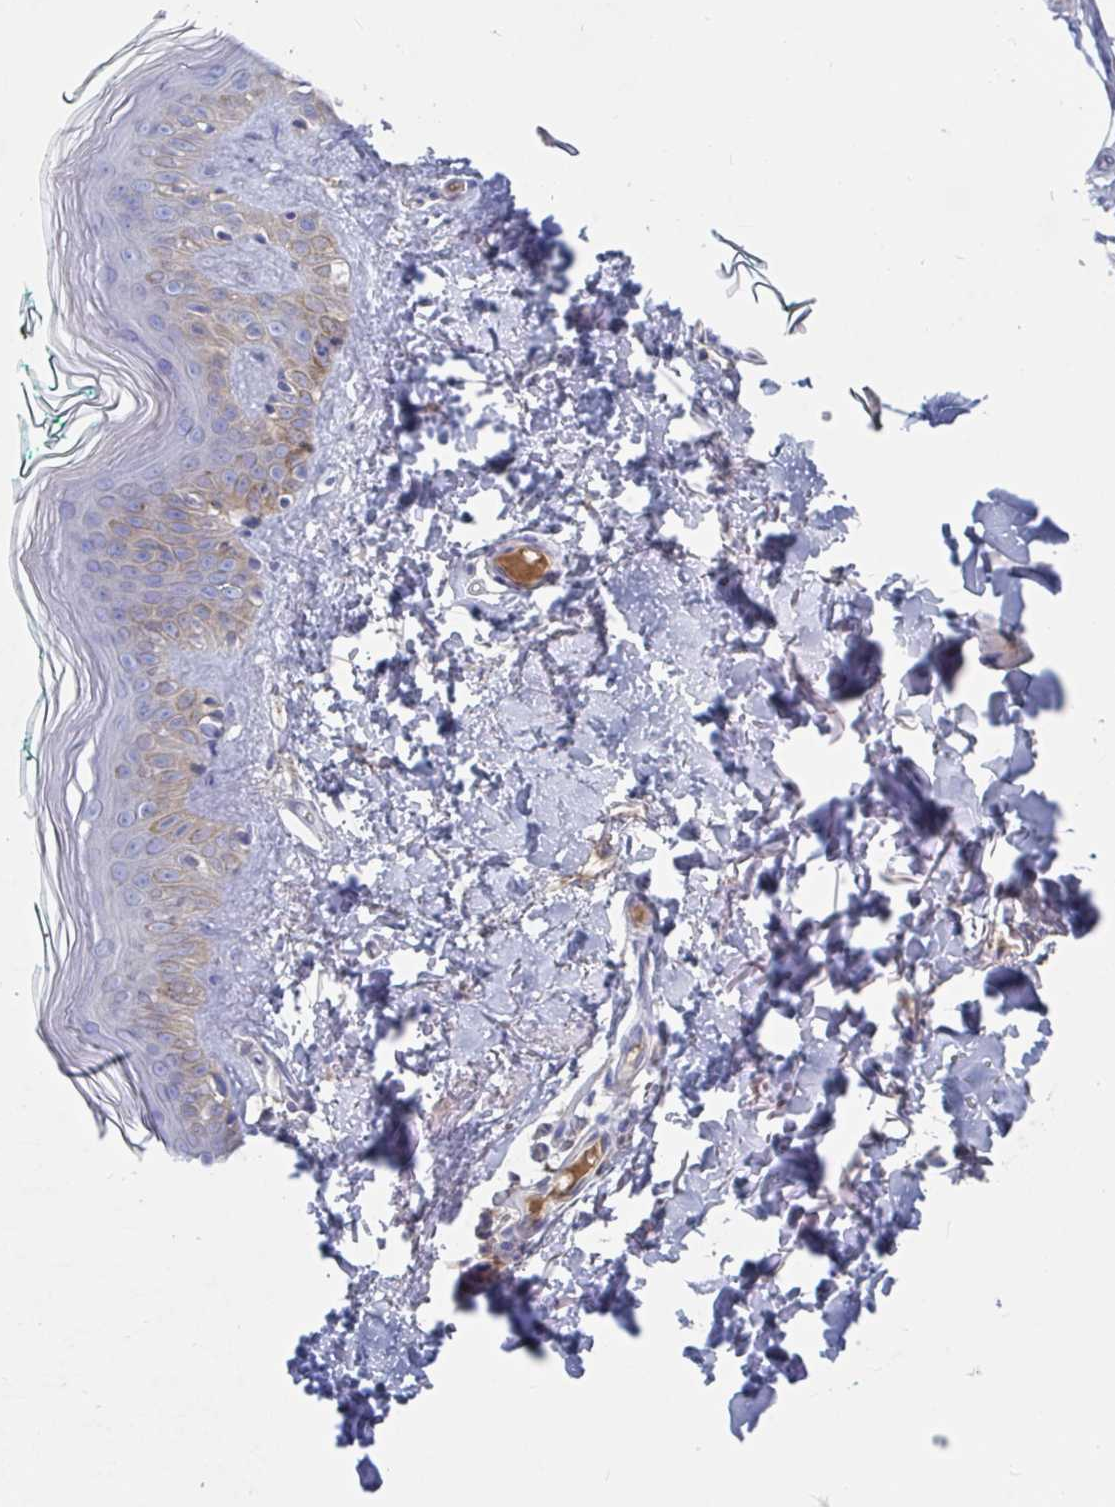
{"staining": {"intensity": "negative", "quantity": "none", "location": "none"}, "tissue": "skin", "cell_type": "Fibroblasts", "image_type": "normal", "snomed": [{"axis": "morphology", "description": "Normal tissue, NOS"}, {"axis": "topography", "description": "Skin"}, {"axis": "topography", "description": "Peripheral nerve tissue"}], "caption": "Immunohistochemistry image of normal human skin stained for a protein (brown), which shows no expression in fibroblasts. The staining is performed using DAB brown chromogen with nuclei counter-stained in using hematoxylin.", "gene": "GPR148", "patient": {"sex": "female", "age": 45}}